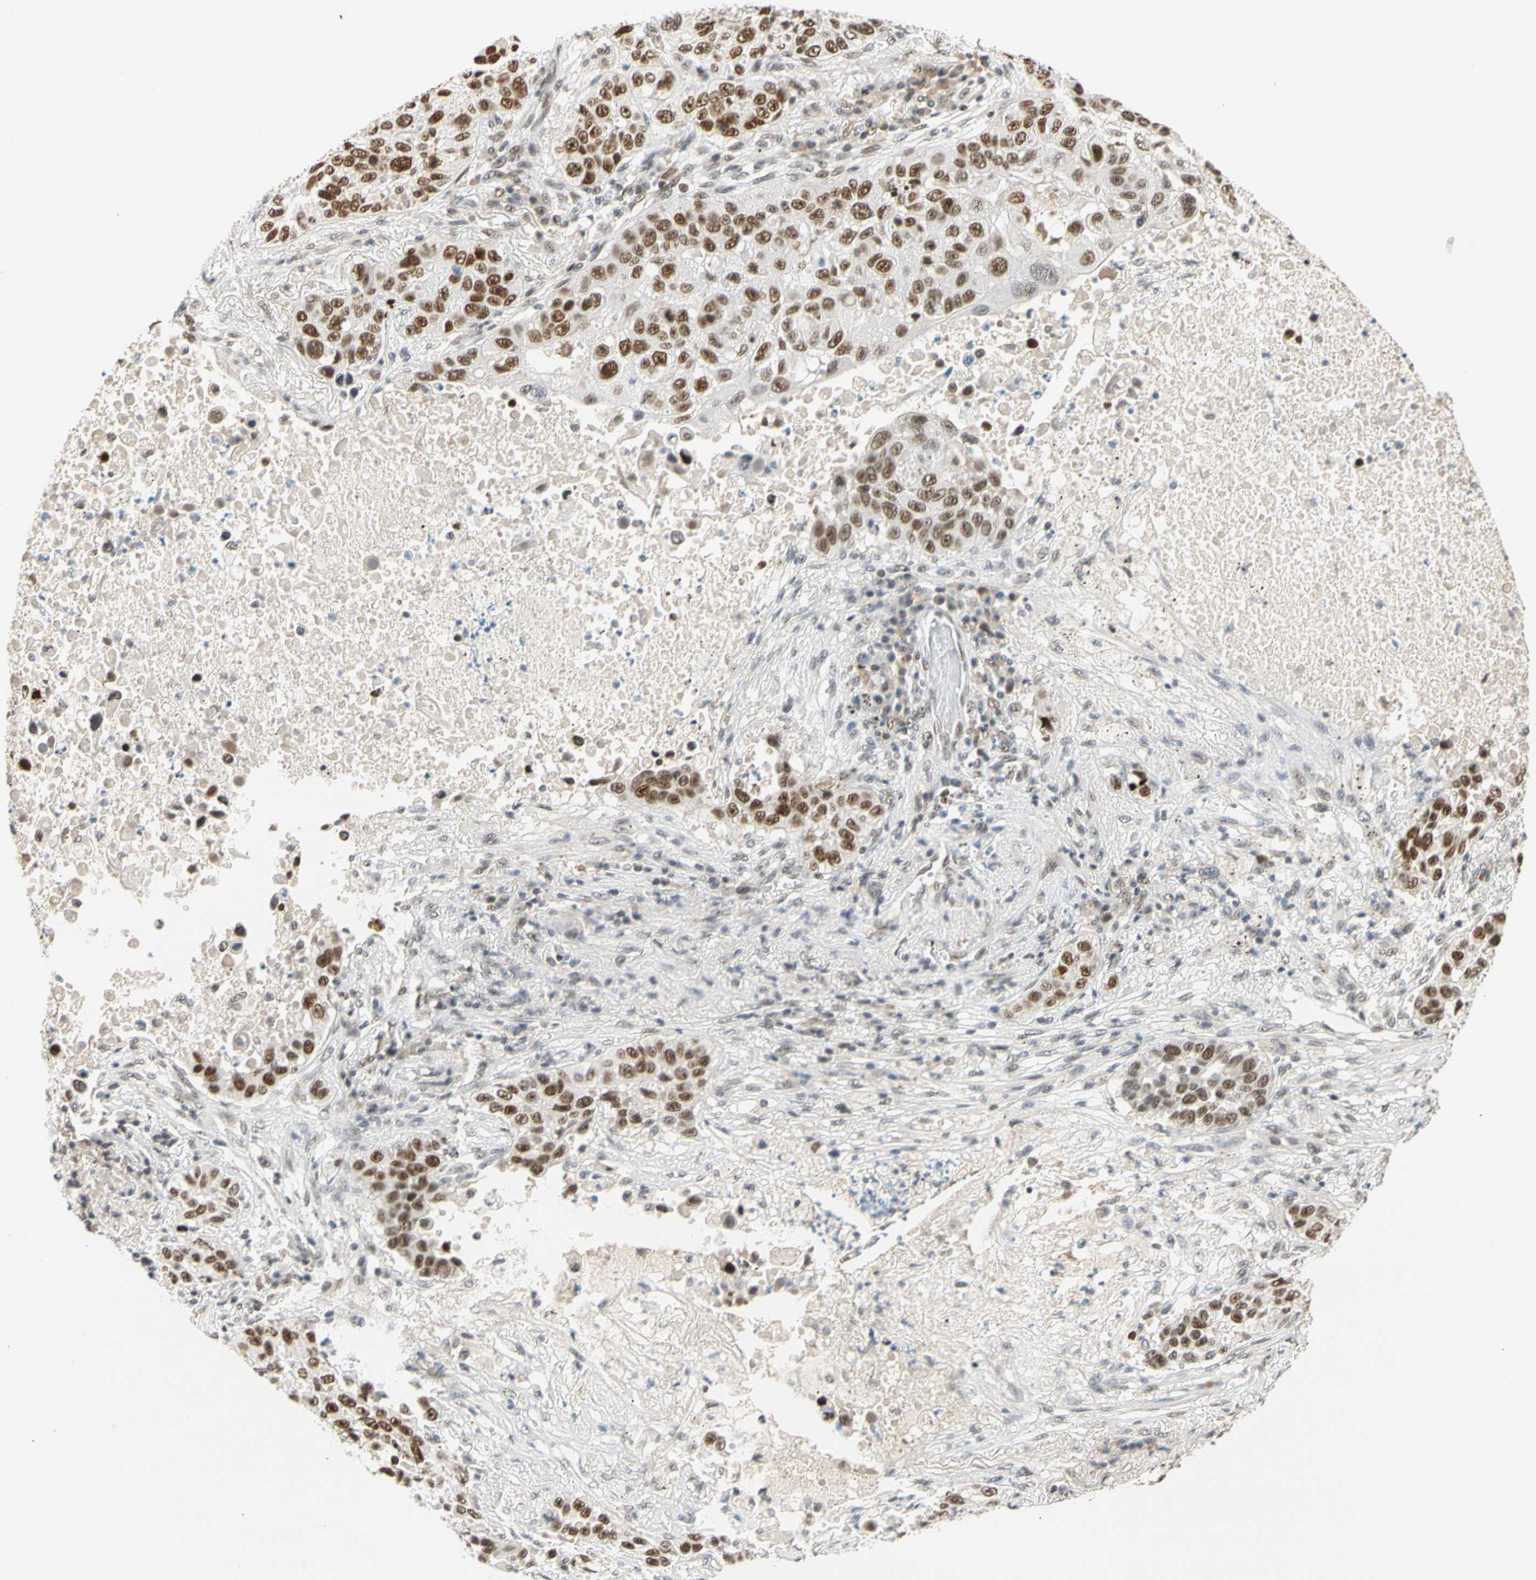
{"staining": {"intensity": "strong", "quantity": ">75%", "location": "nuclear"}, "tissue": "lung cancer", "cell_type": "Tumor cells", "image_type": "cancer", "snomed": [{"axis": "morphology", "description": "Squamous cell carcinoma, NOS"}, {"axis": "topography", "description": "Lung"}], "caption": "Protein staining shows strong nuclear staining in about >75% of tumor cells in lung cancer (squamous cell carcinoma).", "gene": "ZSCAN16", "patient": {"sex": "male", "age": 57}}